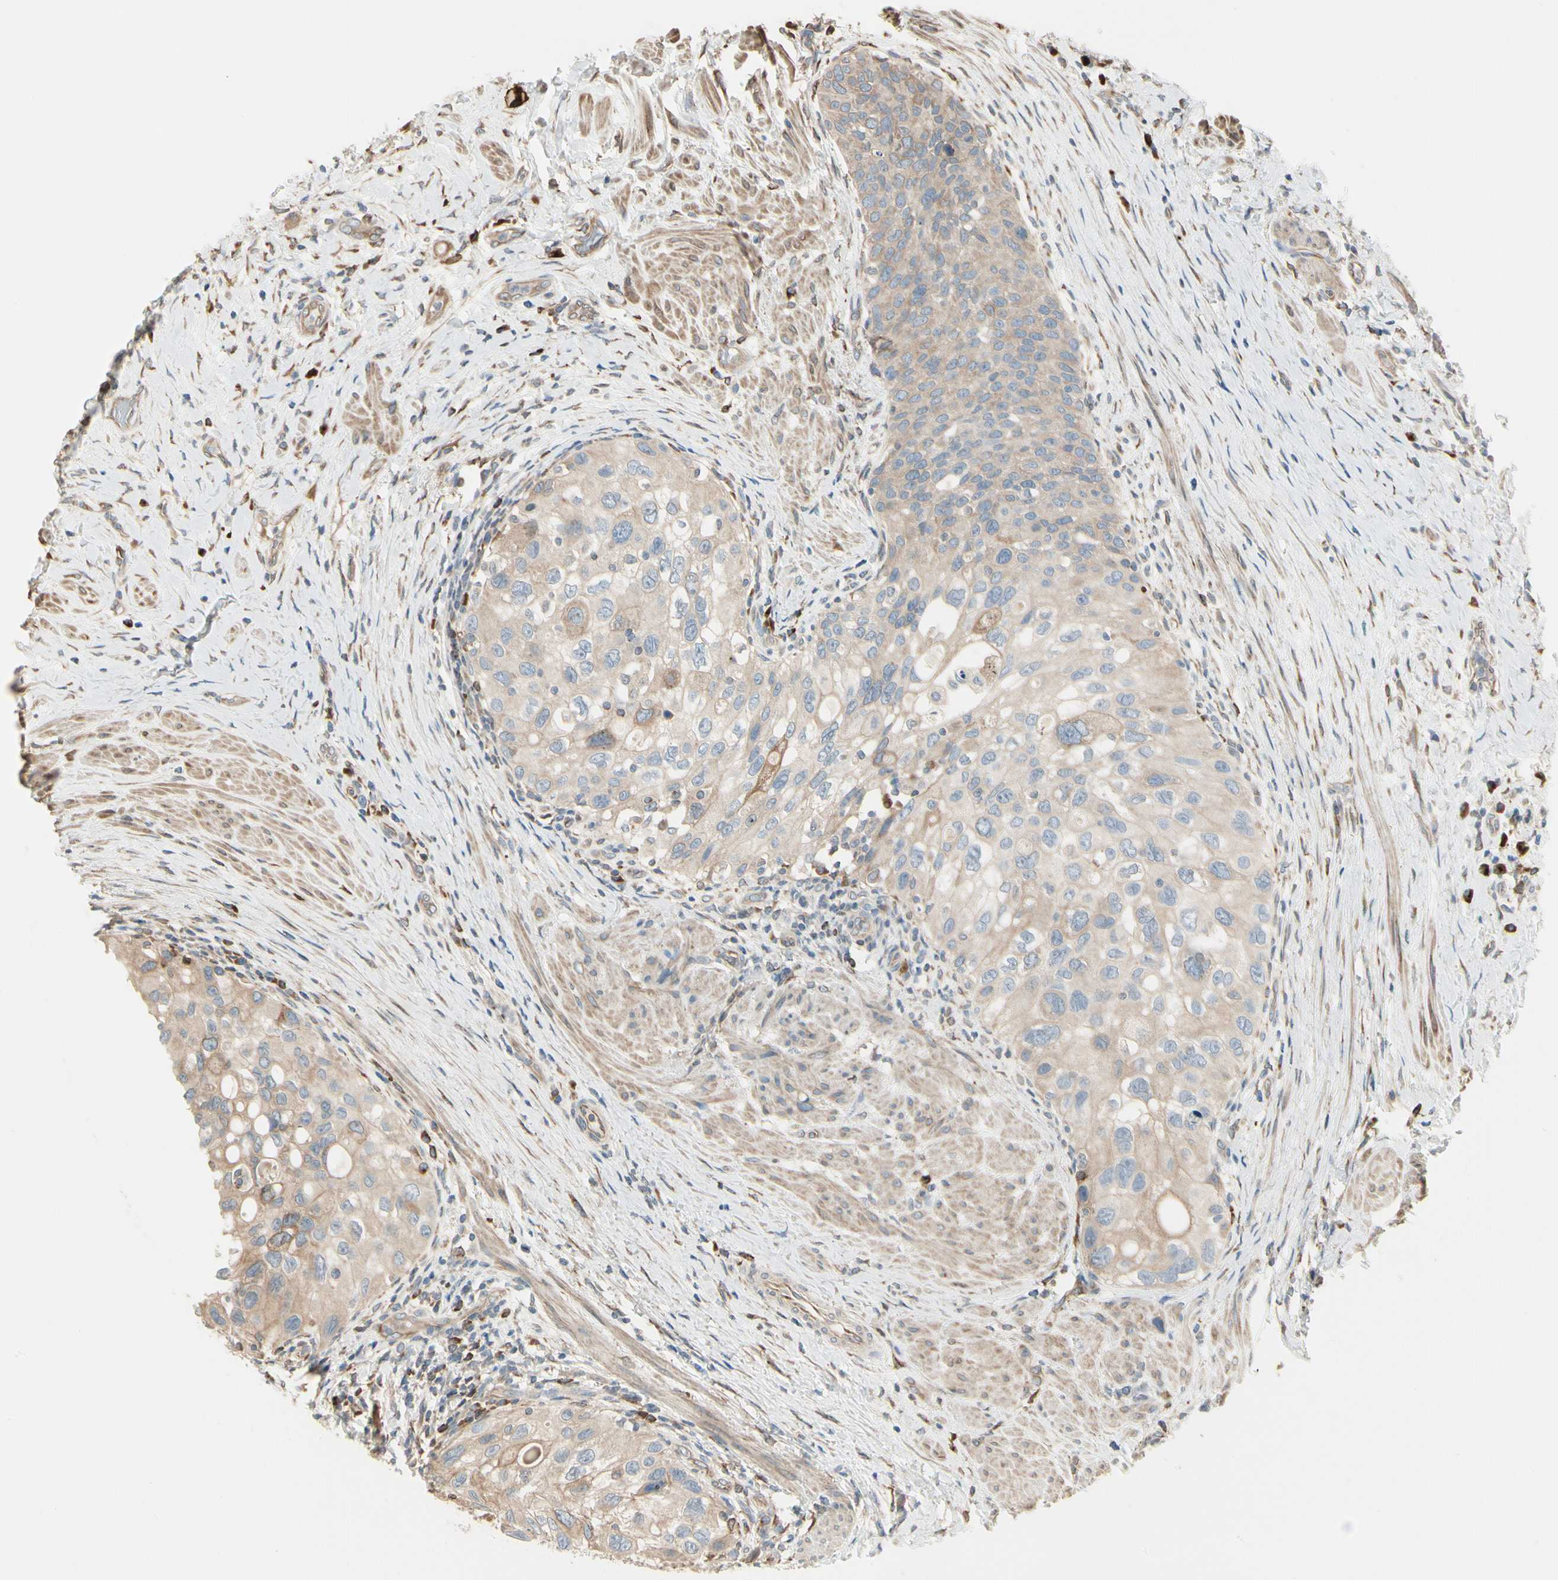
{"staining": {"intensity": "weak", "quantity": ">75%", "location": "cytoplasmic/membranous"}, "tissue": "urothelial cancer", "cell_type": "Tumor cells", "image_type": "cancer", "snomed": [{"axis": "morphology", "description": "Urothelial carcinoma, High grade"}, {"axis": "topography", "description": "Urinary bladder"}], "caption": "Weak cytoplasmic/membranous positivity for a protein is present in about >75% of tumor cells of urothelial cancer using immunohistochemistry (IHC).", "gene": "NUCB2", "patient": {"sex": "female", "age": 56}}